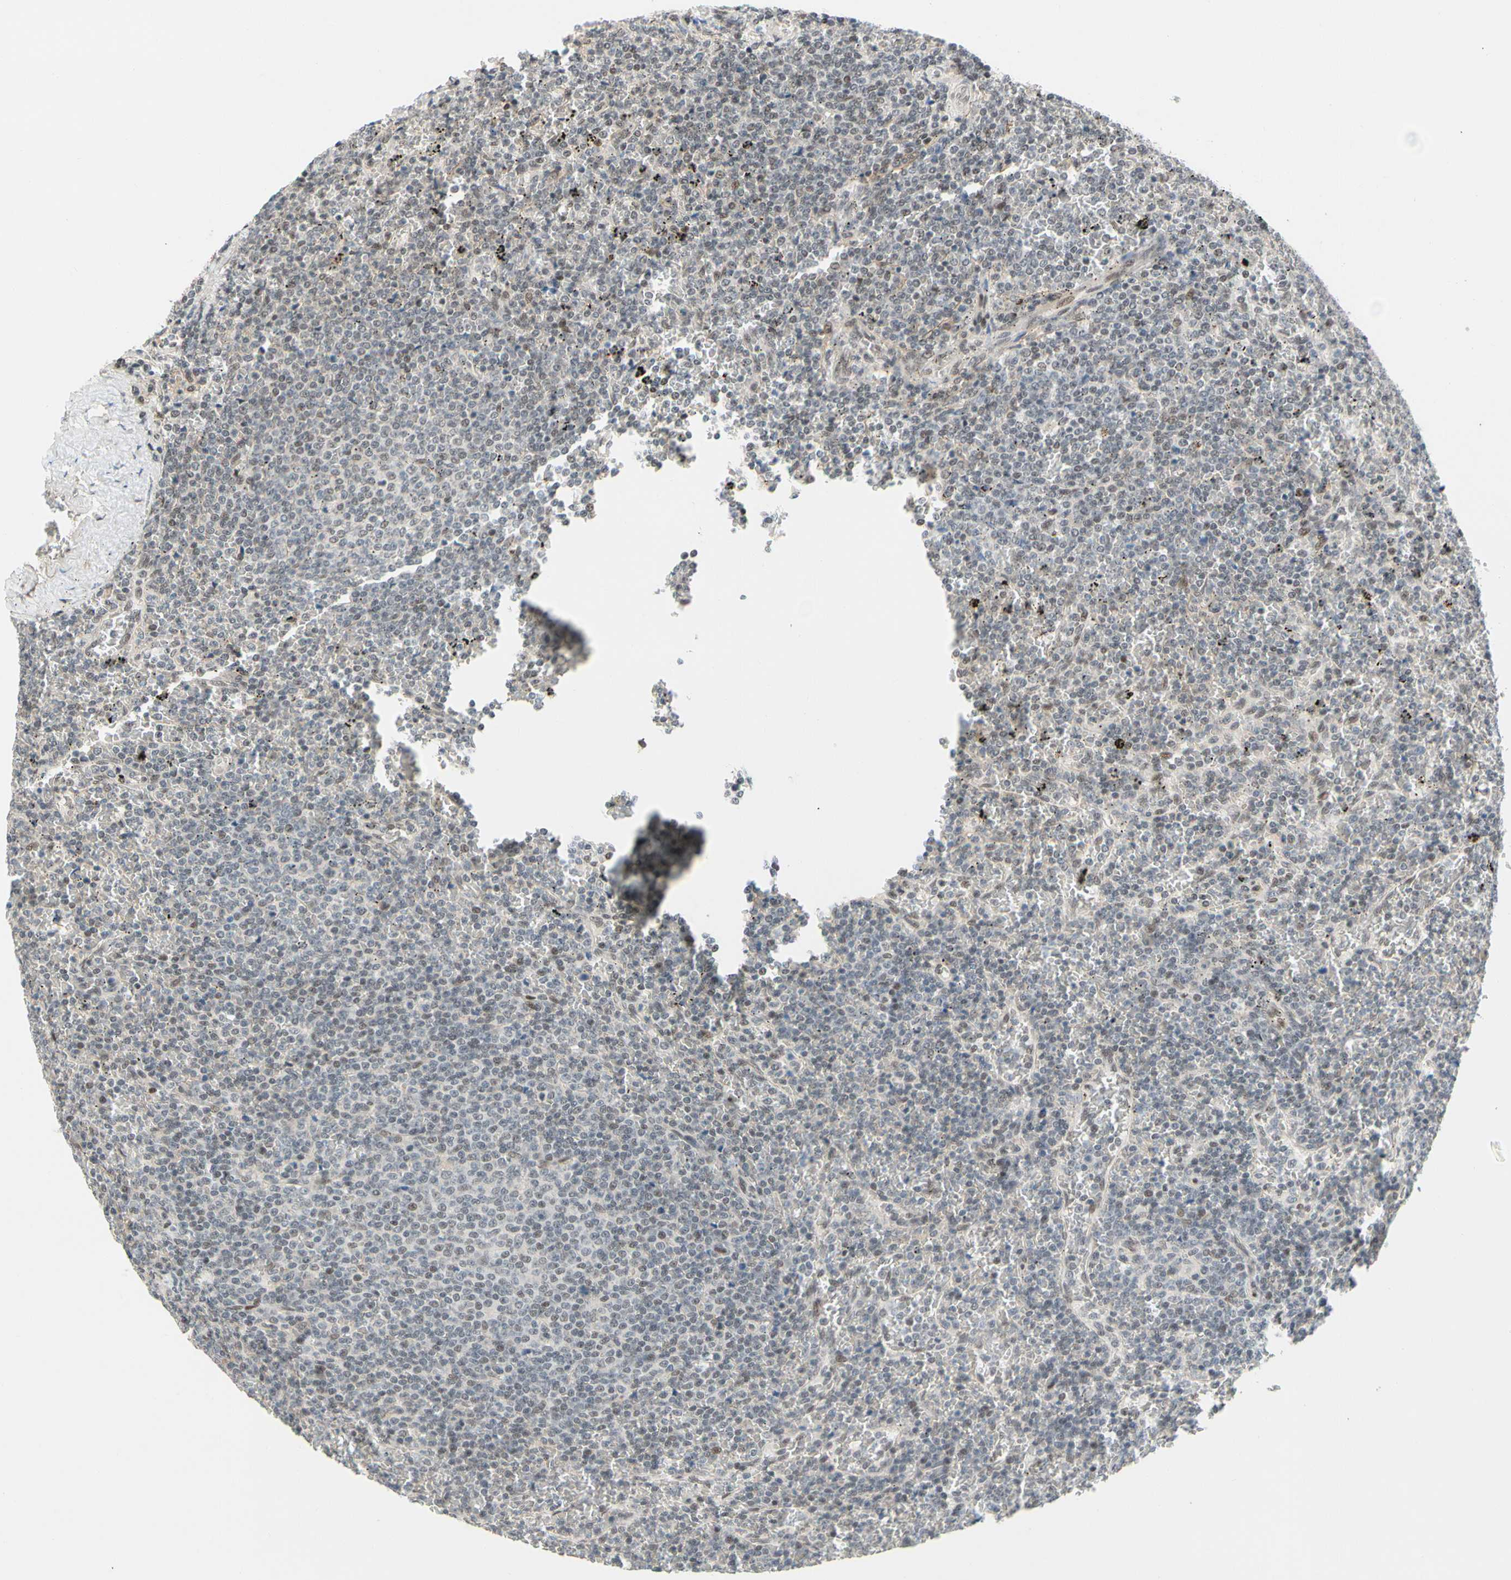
{"staining": {"intensity": "weak", "quantity": "<25%", "location": "nuclear"}, "tissue": "lymphoma", "cell_type": "Tumor cells", "image_type": "cancer", "snomed": [{"axis": "morphology", "description": "Malignant lymphoma, non-Hodgkin's type, Low grade"}, {"axis": "topography", "description": "Spleen"}], "caption": "IHC histopathology image of neoplastic tissue: human malignant lymphoma, non-Hodgkin's type (low-grade) stained with DAB (3,3'-diaminobenzidine) shows no significant protein positivity in tumor cells.", "gene": "TAF4", "patient": {"sex": "female", "age": 77}}